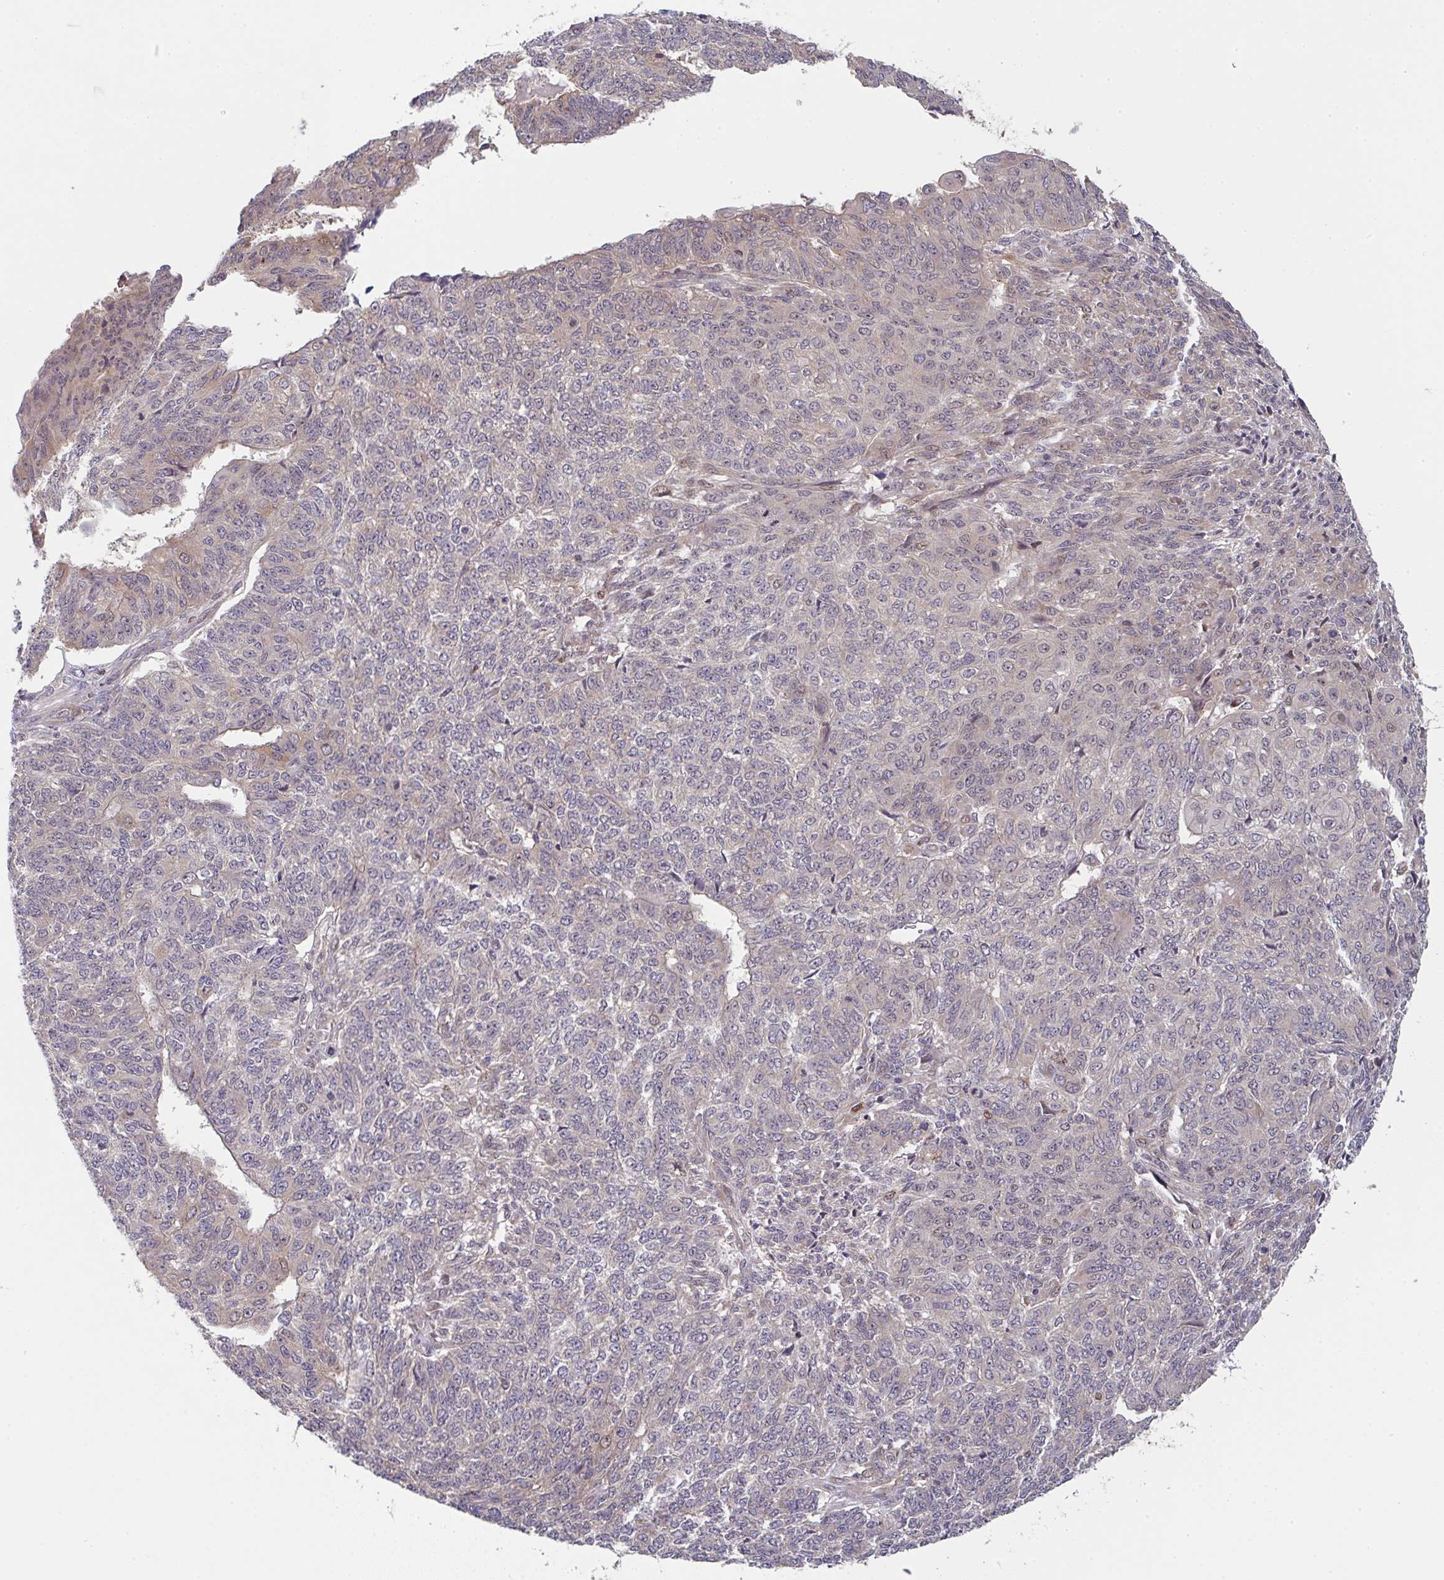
{"staining": {"intensity": "weak", "quantity": "<25%", "location": "cytoplasmic/membranous"}, "tissue": "endometrial cancer", "cell_type": "Tumor cells", "image_type": "cancer", "snomed": [{"axis": "morphology", "description": "Adenocarcinoma, NOS"}, {"axis": "topography", "description": "Endometrium"}], "caption": "DAB (3,3'-diaminobenzidine) immunohistochemical staining of human endometrial adenocarcinoma exhibits no significant positivity in tumor cells.", "gene": "SIMC1", "patient": {"sex": "female", "age": 32}}